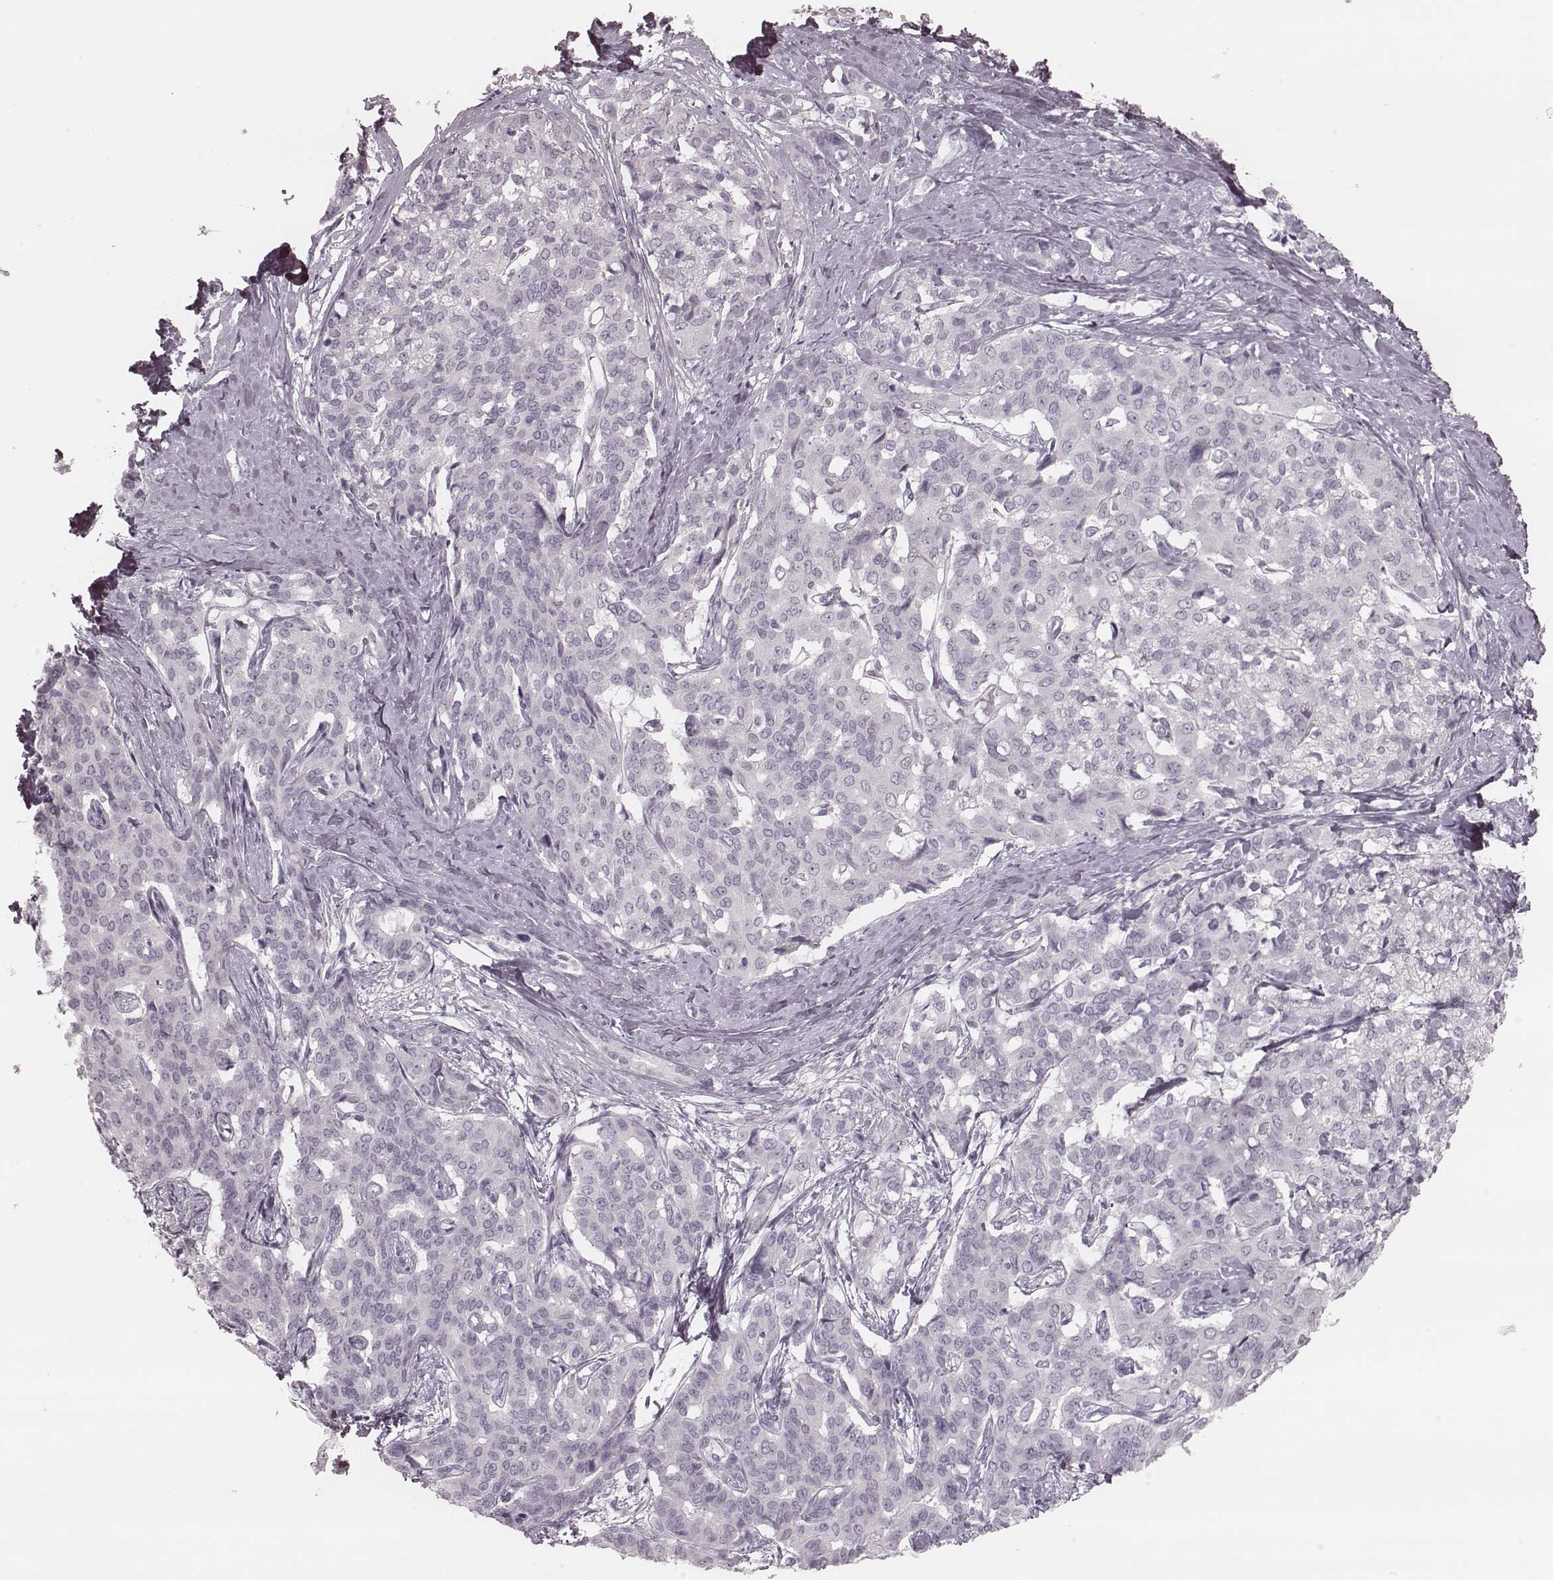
{"staining": {"intensity": "negative", "quantity": "none", "location": "none"}, "tissue": "liver cancer", "cell_type": "Tumor cells", "image_type": "cancer", "snomed": [{"axis": "morphology", "description": "Cholangiocarcinoma"}, {"axis": "topography", "description": "Liver"}], "caption": "There is no significant expression in tumor cells of liver cholangiocarcinoma.", "gene": "KRT74", "patient": {"sex": "female", "age": 47}}